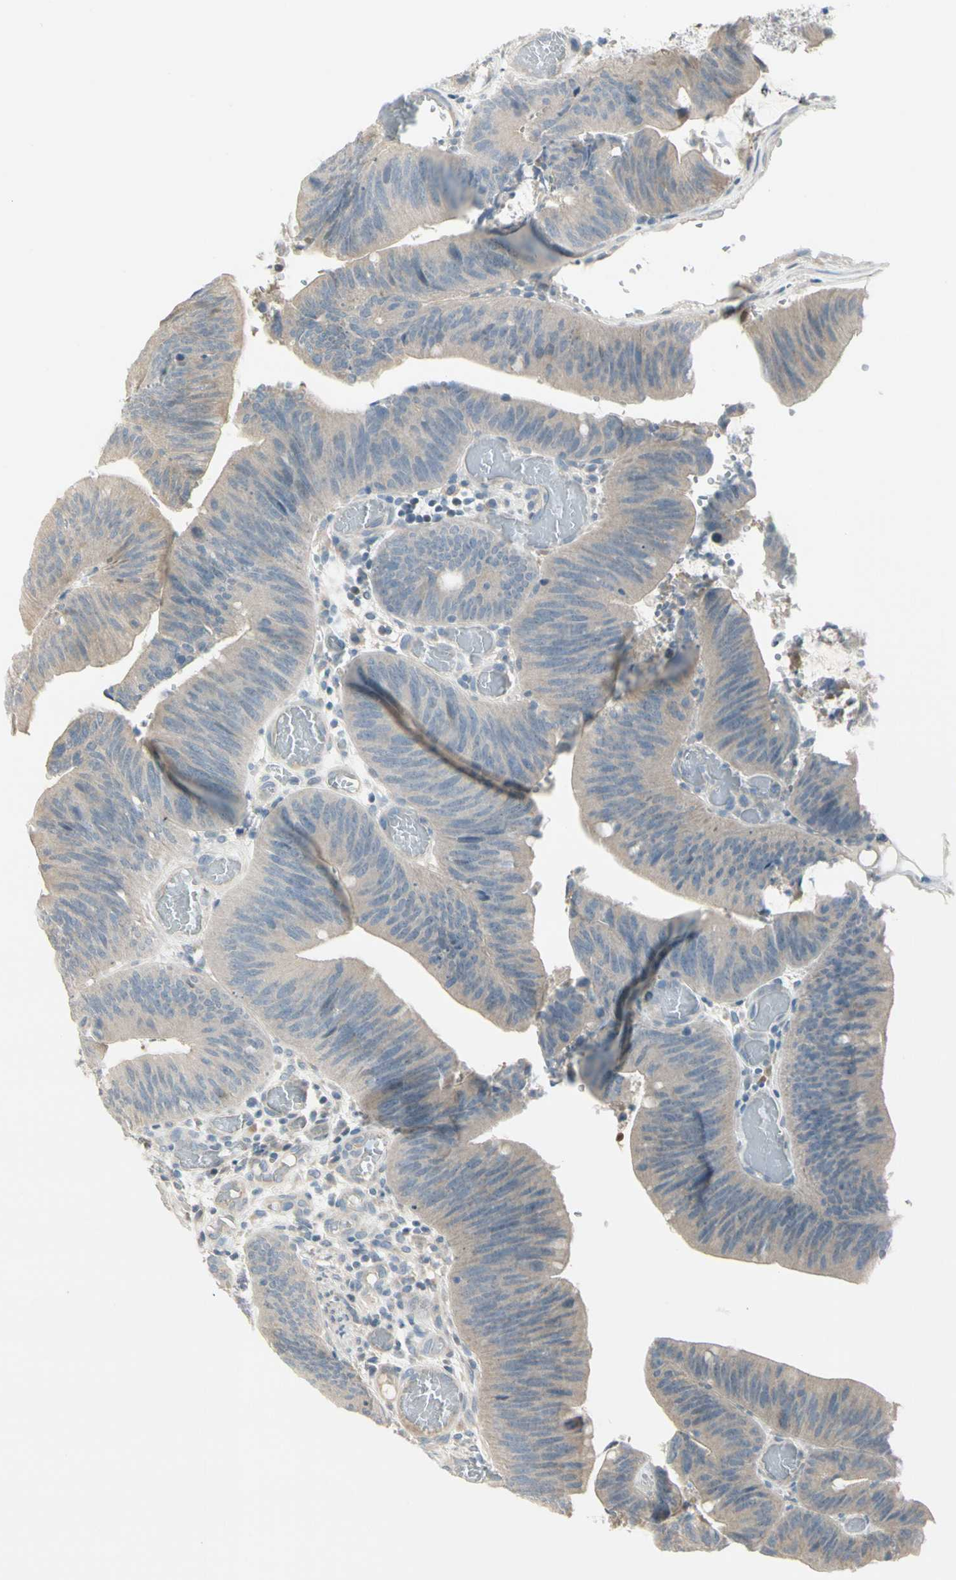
{"staining": {"intensity": "weak", "quantity": ">75%", "location": "cytoplasmic/membranous"}, "tissue": "colorectal cancer", "cell_type": "Tumor cells", "image_type": "cancer", "snomed": [{"axis": "morphology", "description": "Adenocarcinoma, NOS"}, {"axis": "topography", "description": "Rectum"}], "caption": "Immunohistochemistry staining of adenocarcinoma (colorectal), which reveals low levels of weak cytoplasmic/membranous staining in approximately >75% of tumor cells indicating weak cytoplasmic/membranous protein staining. The staining was performed using DAB (3,3'-diaminobenzidine) (brown) for protein detection and nuclei were counterstained in hematoxylin (blue).", "gene": "CYP2E1", "patient": {"sex": "female", "age": 66}}